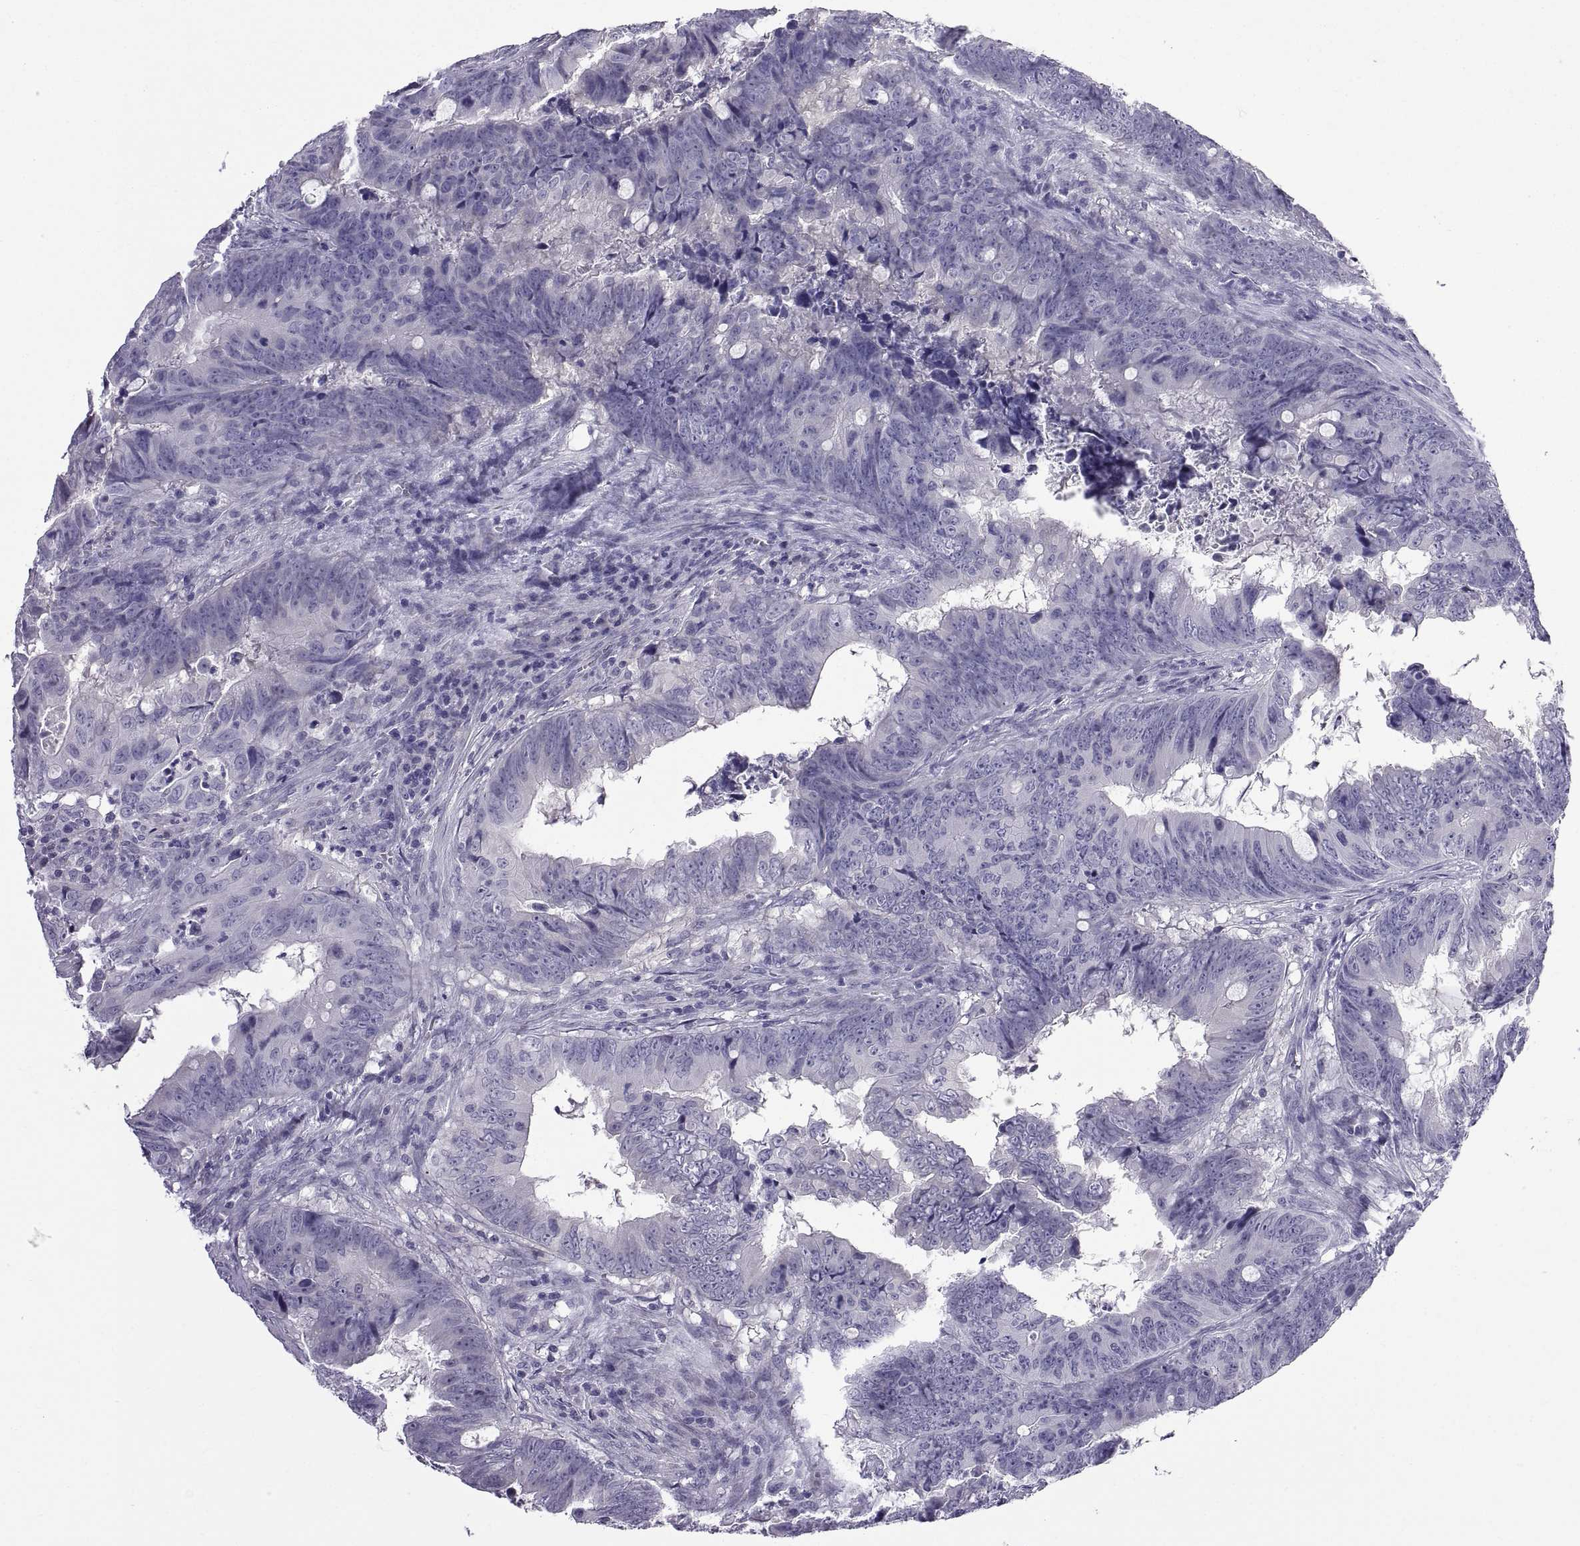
{"staining": {"intensity": "negative", "quantity": "none", "location": "none"}, "tissue": "colorectal cancer", "cell_type": "Tumor cells", "image_type": "cancer", "snomed": [{"axis": "morphology", "description": "Adenocarcinoma, NOS"}, {"axis": "topography", "description": "Colon"}], "caption": "A micrograph of colorectal cancer (adenocarcinoma) stained for a protein displays no brown staining in tumor cells. (Stains: DAB (3,3'-diaminobenzidine) immunohistochemistry with hematoxylin counter stain, Microscopy: brightfield microscopy at high magnification).", "gene": "SPDYE1", "patient": {"sex": "female", "age": 82}}